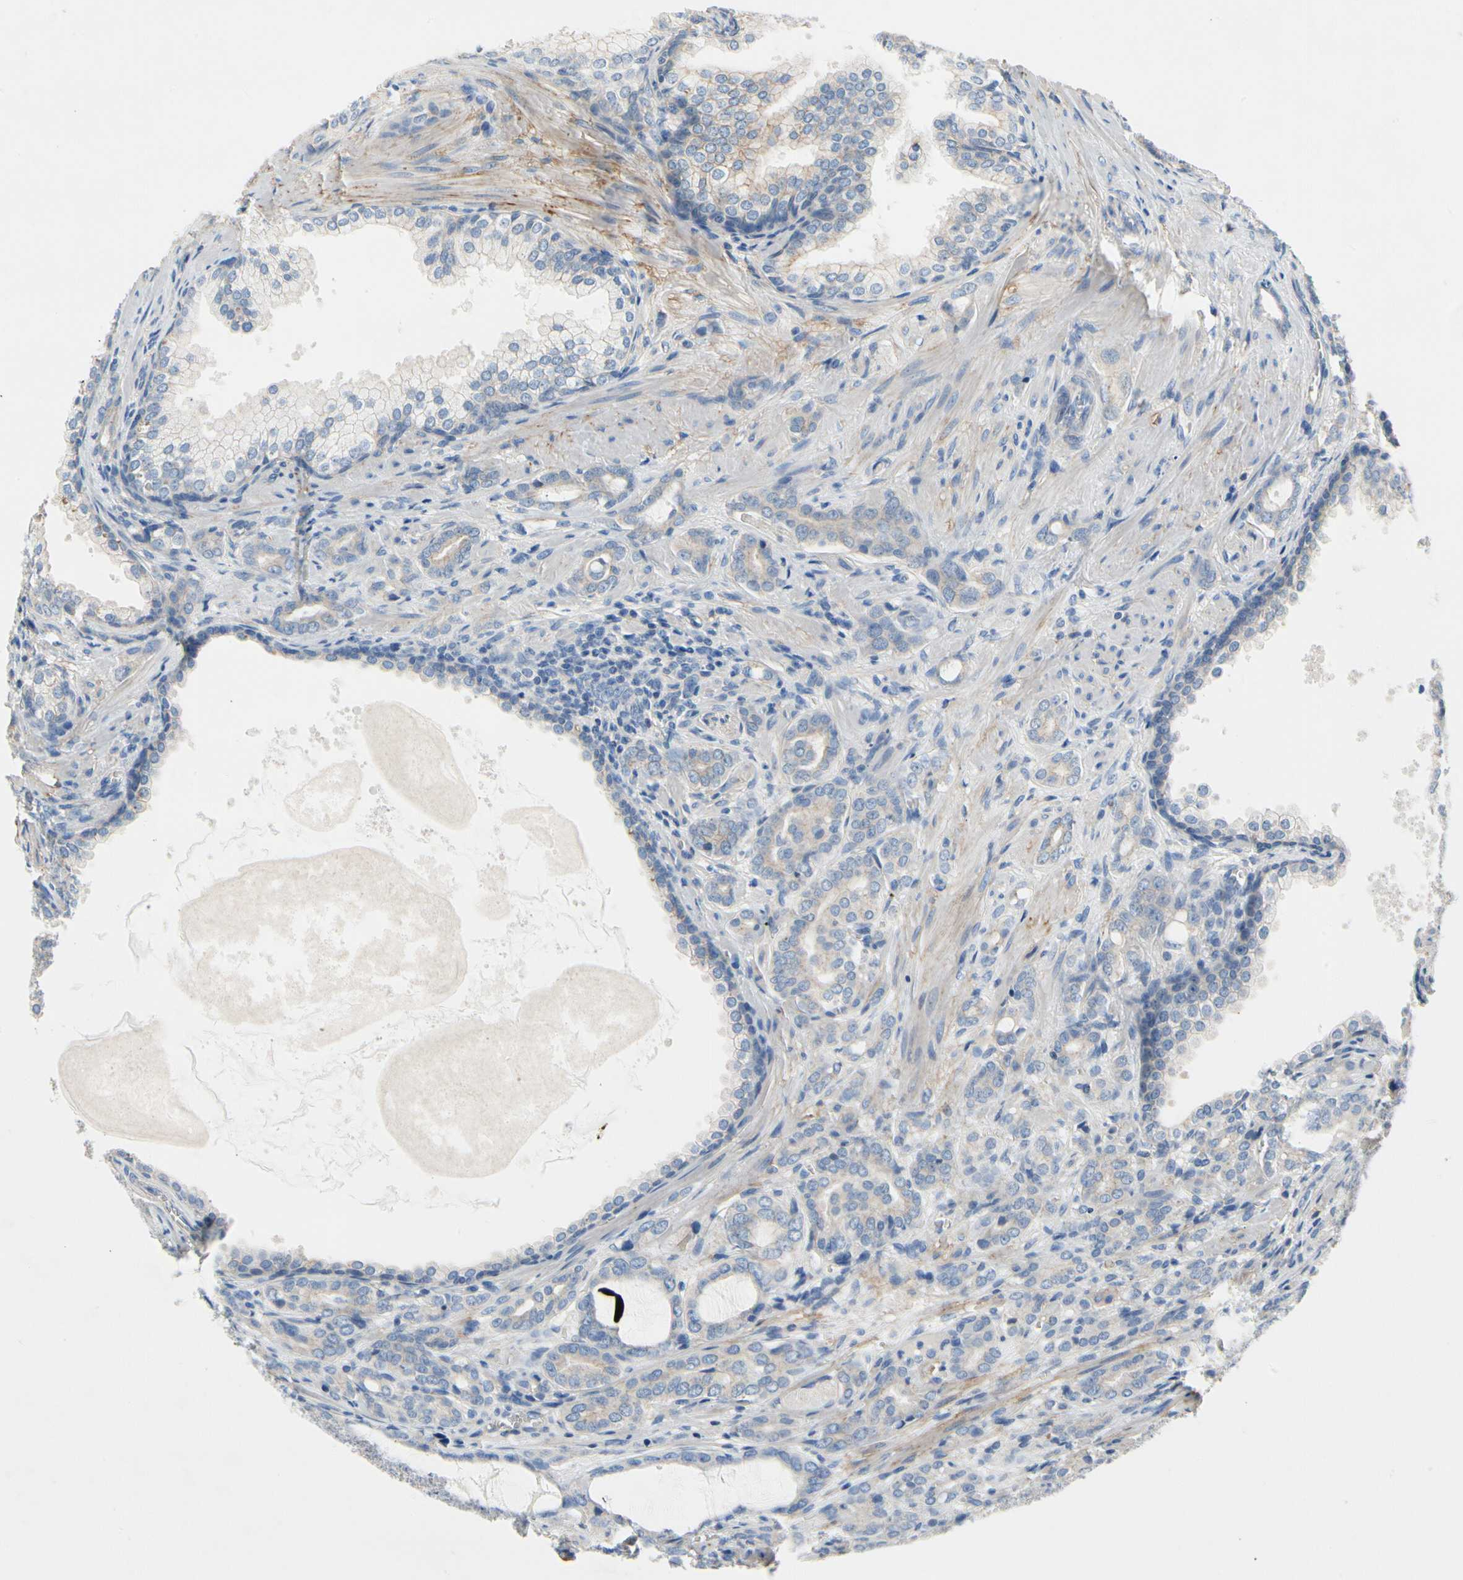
{"staining": {"intensity": "weak", "quantity": "25%-75%", "location": "cytoplasmic/membranous"}, "tissue": "prostate cancer", "cell_type": "Tumor cells", "image_type": "cancer", "snomed": [{"axis": "morphology", "description": "Adenocarcinoma, High grade"}, {"axis": "topography", "description": "Prostate"}], "caption": "Immunohistochemistry of prostate high-grade adenocarcinoma demonstrates low levels of weak cytoplasmic/membranous staining in about 25%-75% of tumor cells.", "gene": "CA14", "patient": {"sex": "male", "age": 64}}